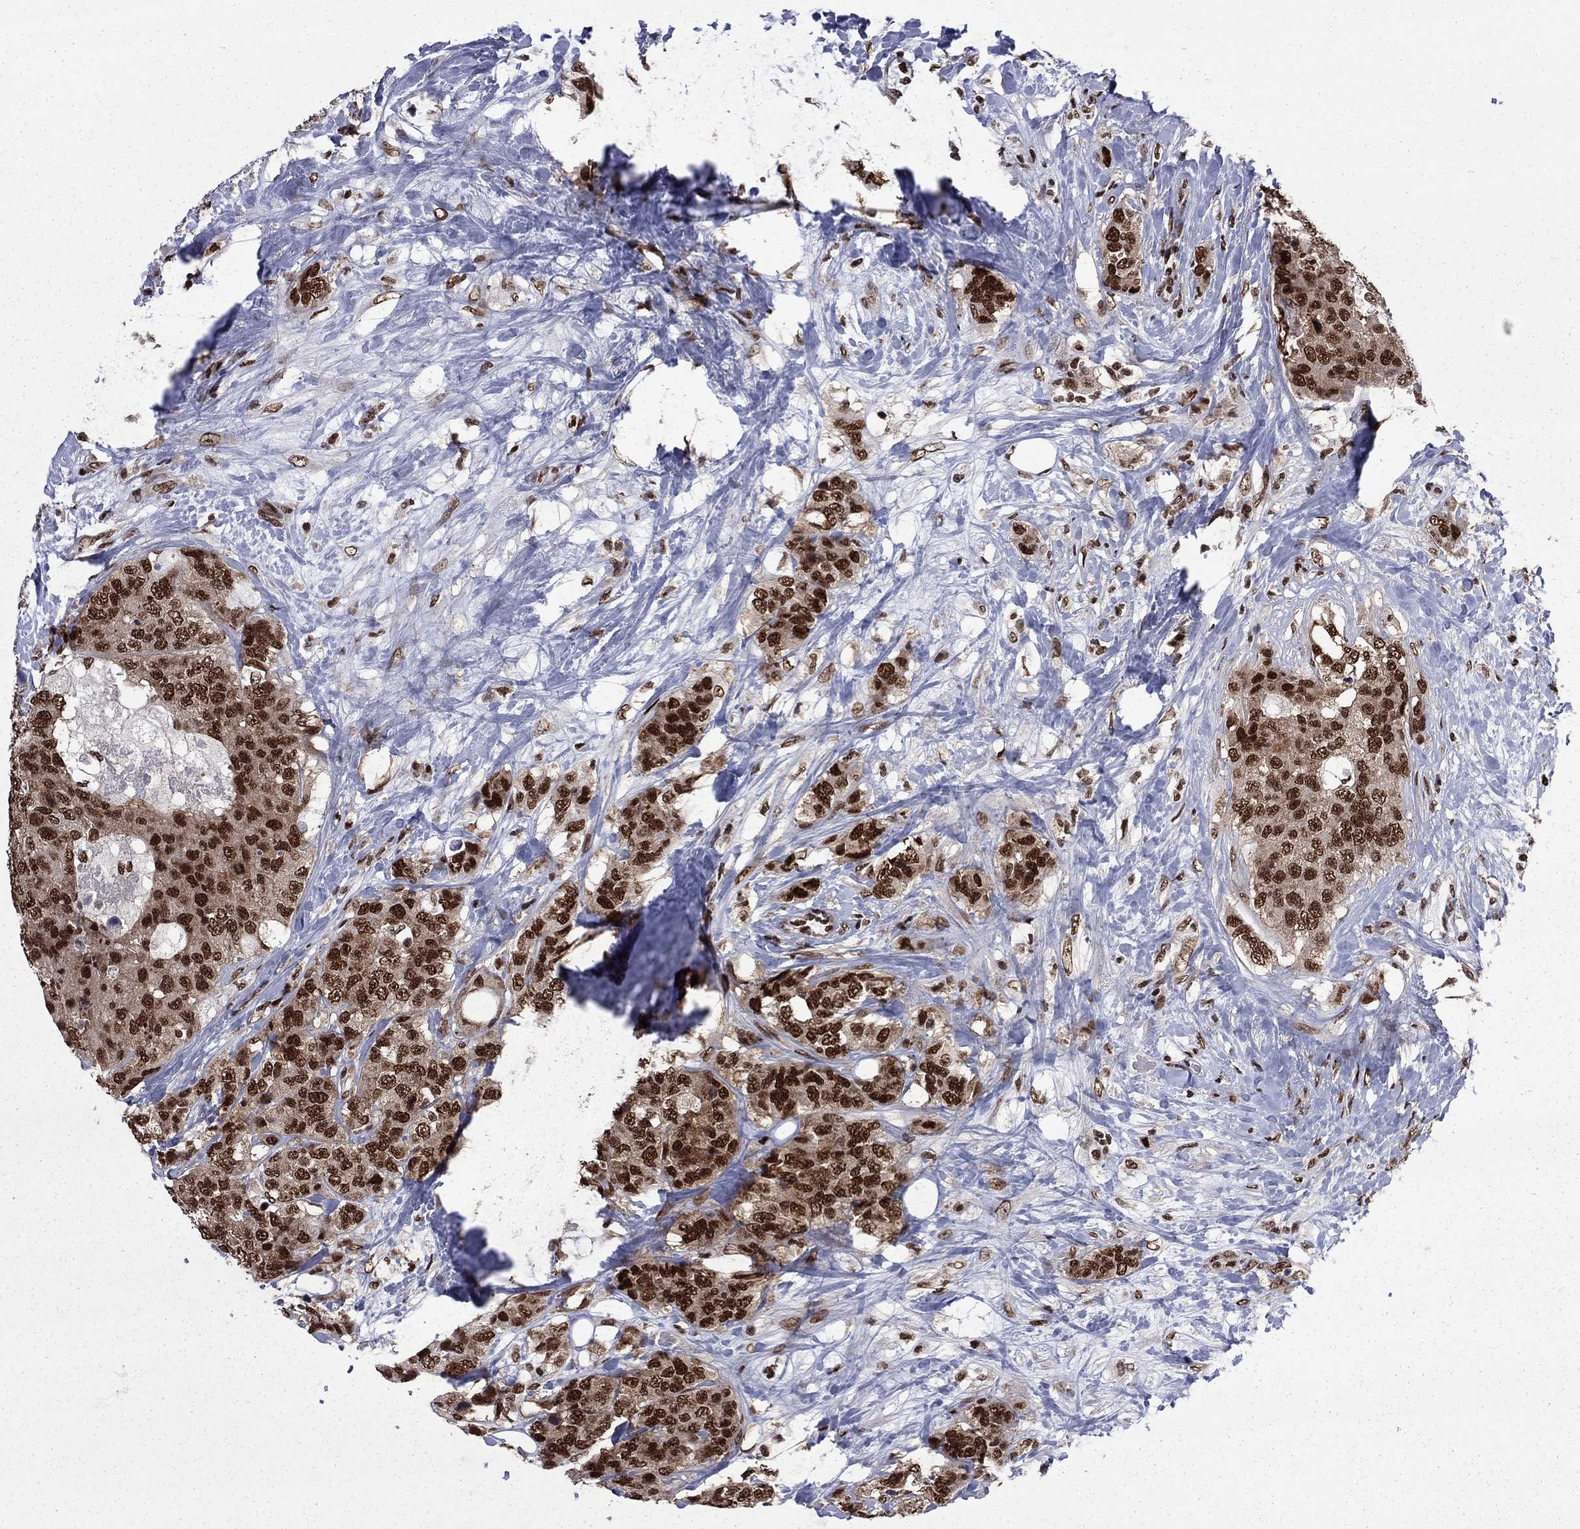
{"staining": {"intensity": "strong", "quantity": ">75%", "location": "nuclear"}, "tissue": "breast cancer", "cell_type": "Tumor cells", "image_type": "cancer", "snomed": [{"axis": "morphology", "description": "Lobular carcinoma"}, {"axis": "topography", "description": "Breast"}], "caption": "Immunohistochemical staining of breast lobular carcinoma reveals strong nuclear protein expression in about >75% of tumor cells.", "gene": "MED25", "patient": {"sex": "female", "age": 59}}